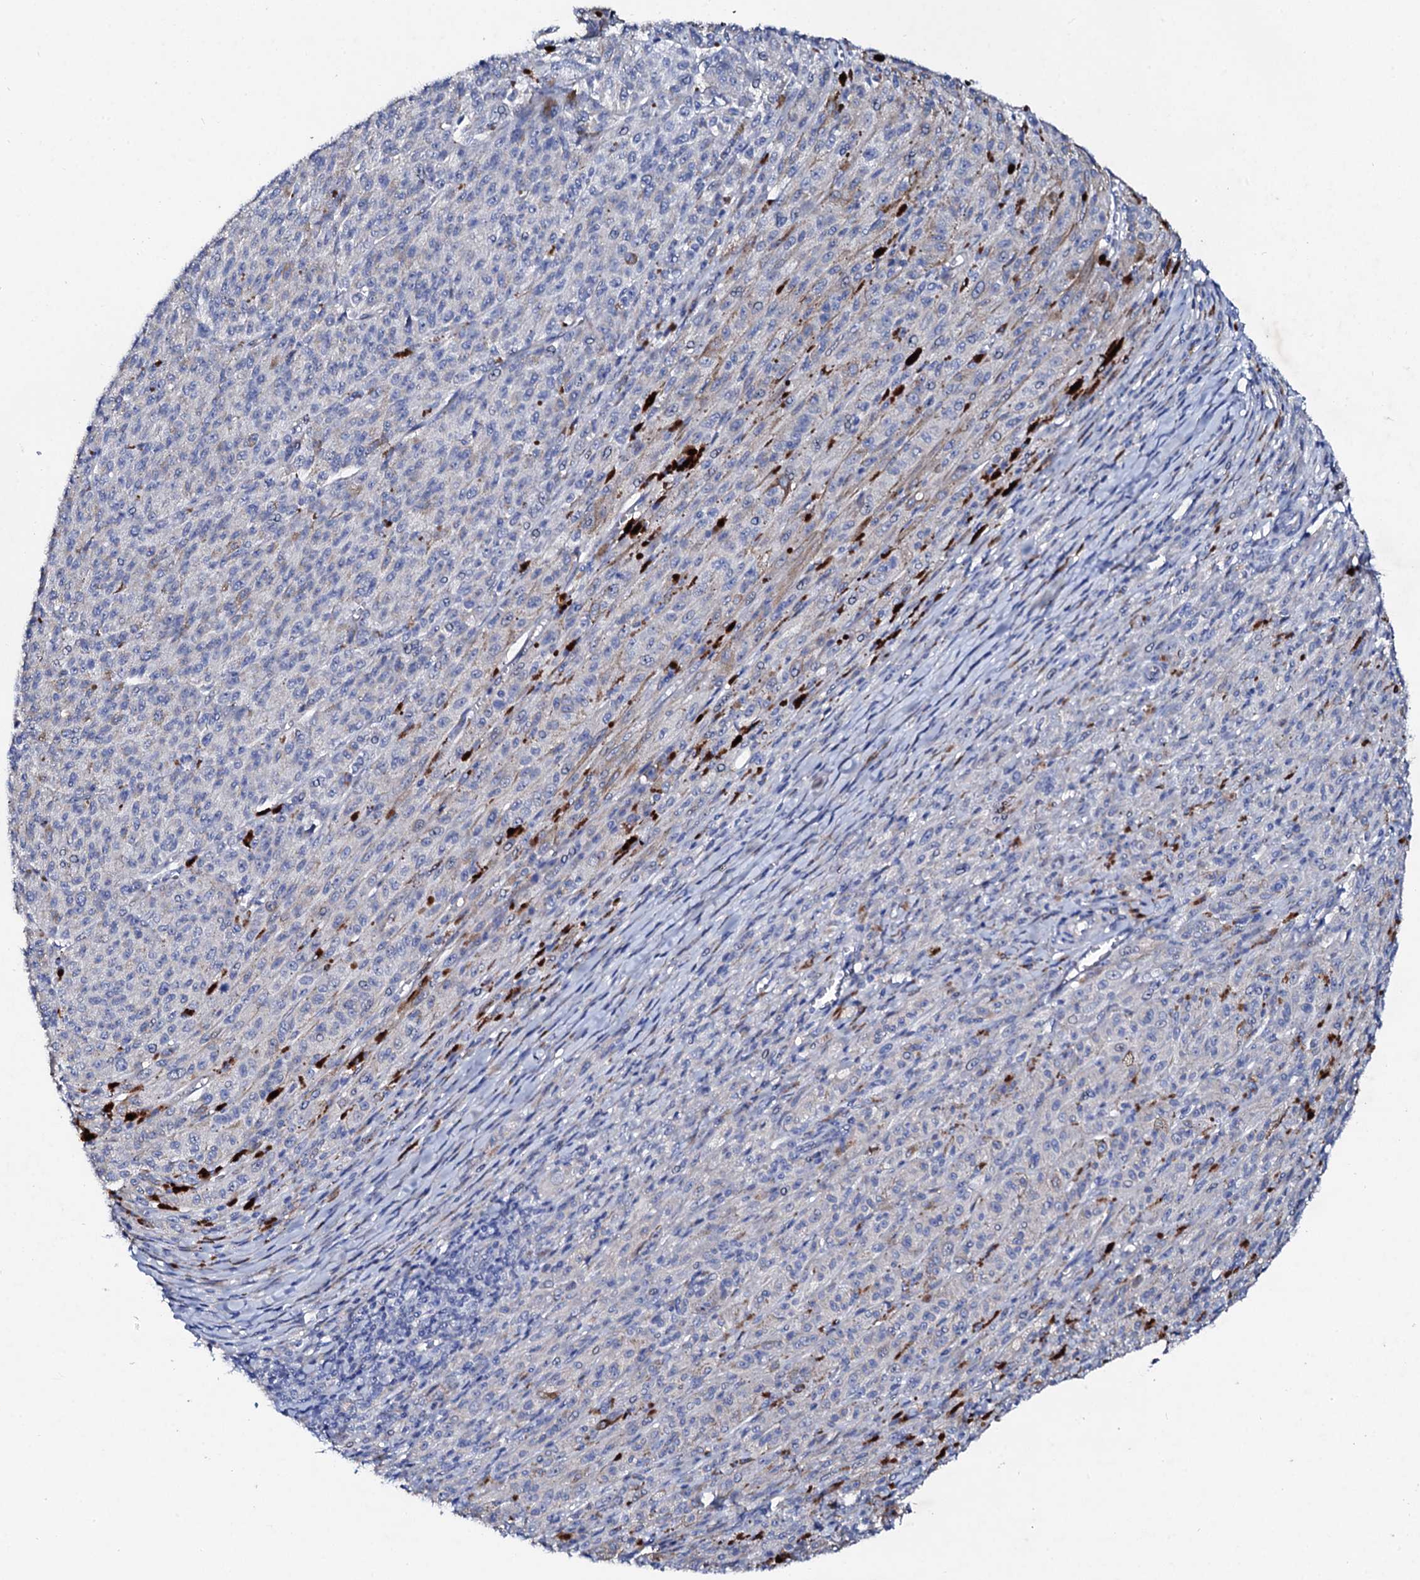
{"staining": {"intensity": "negative", "quantity": "none", "location": "none"}, "tissue": "melanoma", "cell_type": "Tumor cells", "image_type": "cancer", "snomed": [{"axis": "morphology", "description": "Malignant melanoma, NOS"}, {"axis": "topography", "description": "Skin"}], "caption": "The micrograph demonstrates no staining of tumor cells in melanoma.", "gene": "TRDN", "patient": {"sex": "female", "age": 52}}